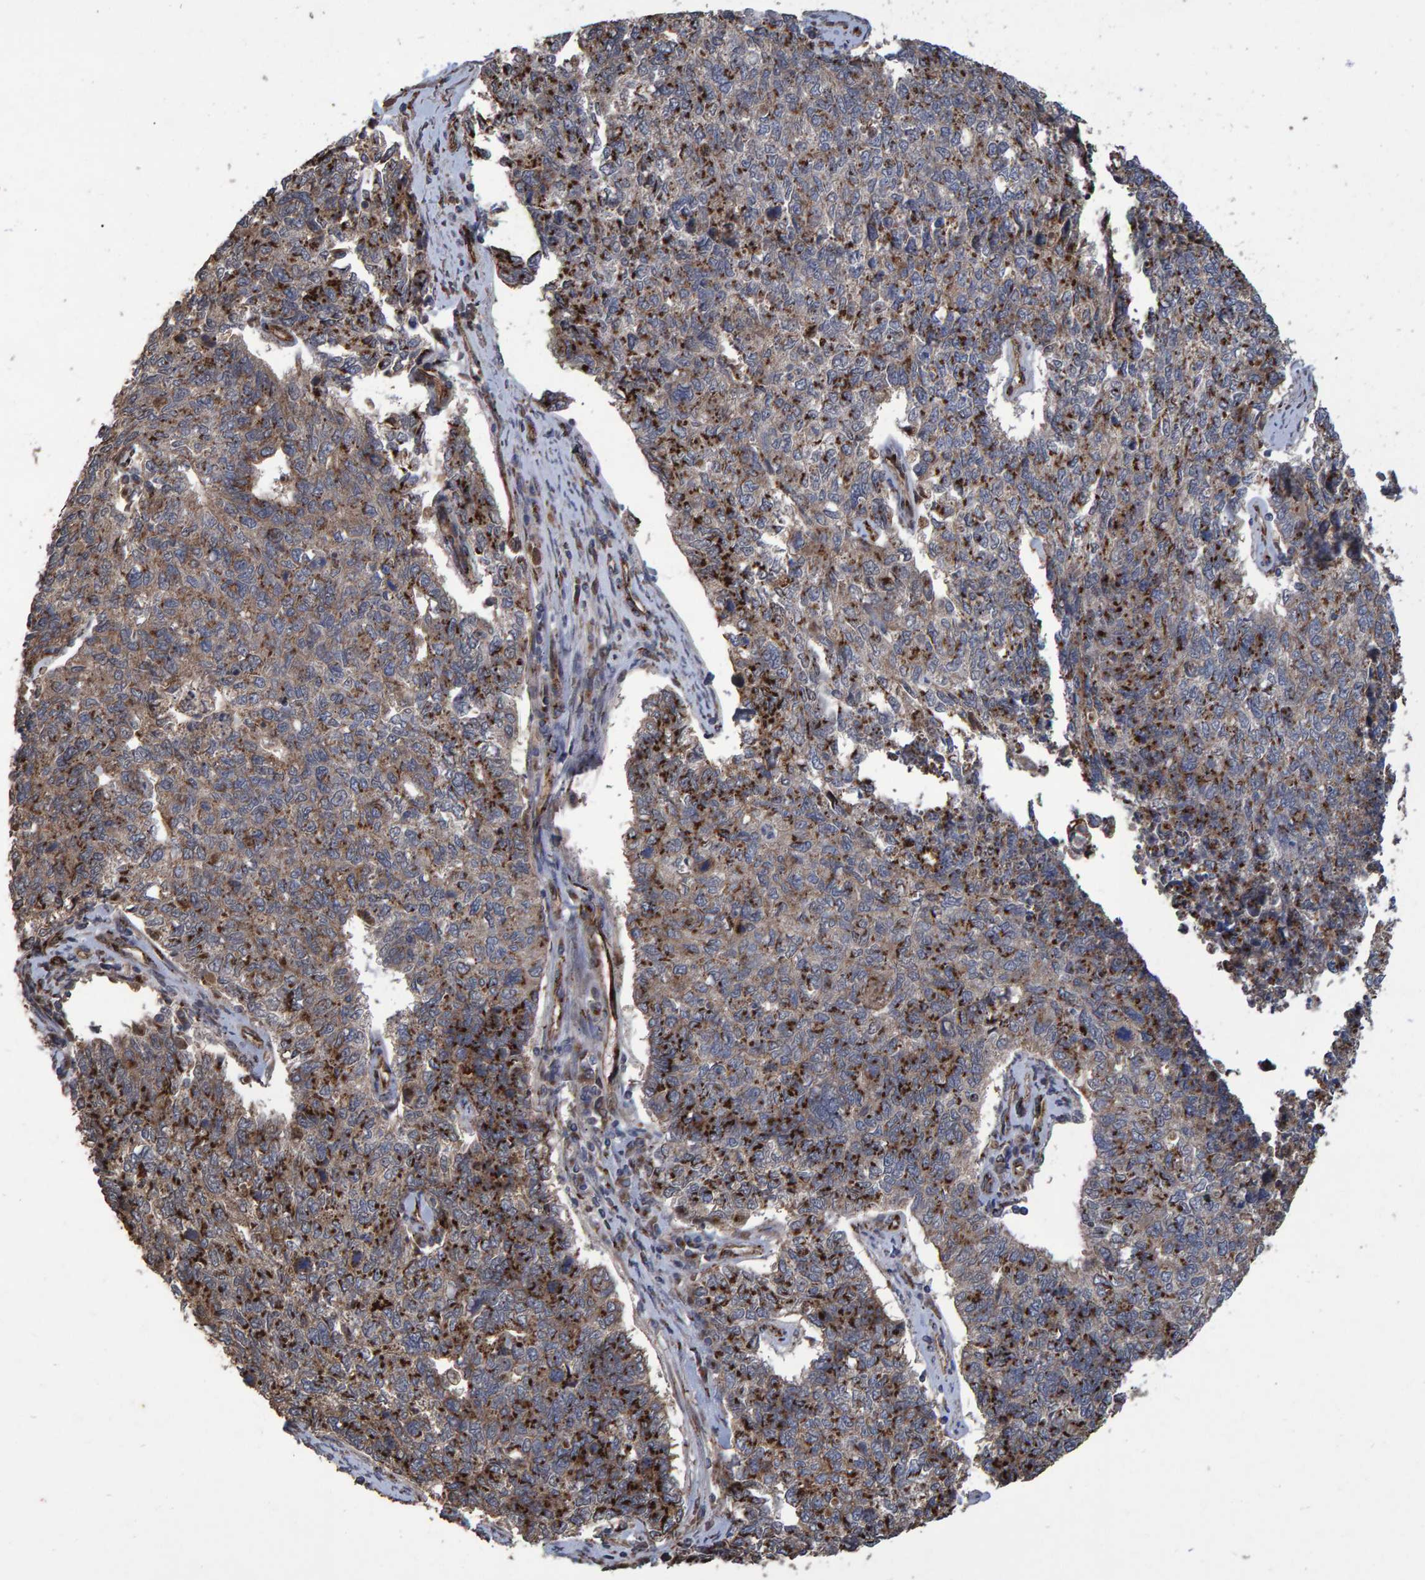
{"staining": {"intensity": "strong", "quantity": ">75%", "location": "cytoplasmic/membranous"}, "tissue": "cervical cancer", "cell_type": "Tumor cells", "image_type": "cancer", "snomed": [{"axis": "morphology", "description": "Squamous cell carcinoma, NOS"}, {"axis": "topography", "description": "Cervix"}], "caption": "Protein expression analysis of squamous cell carcinoma (cervical) reveals strong cytoplasmic/membranous positivity in about >75% of tumor cells.", "gene": "TRIM68", "patient": {"sex": "female", "age": 63}}